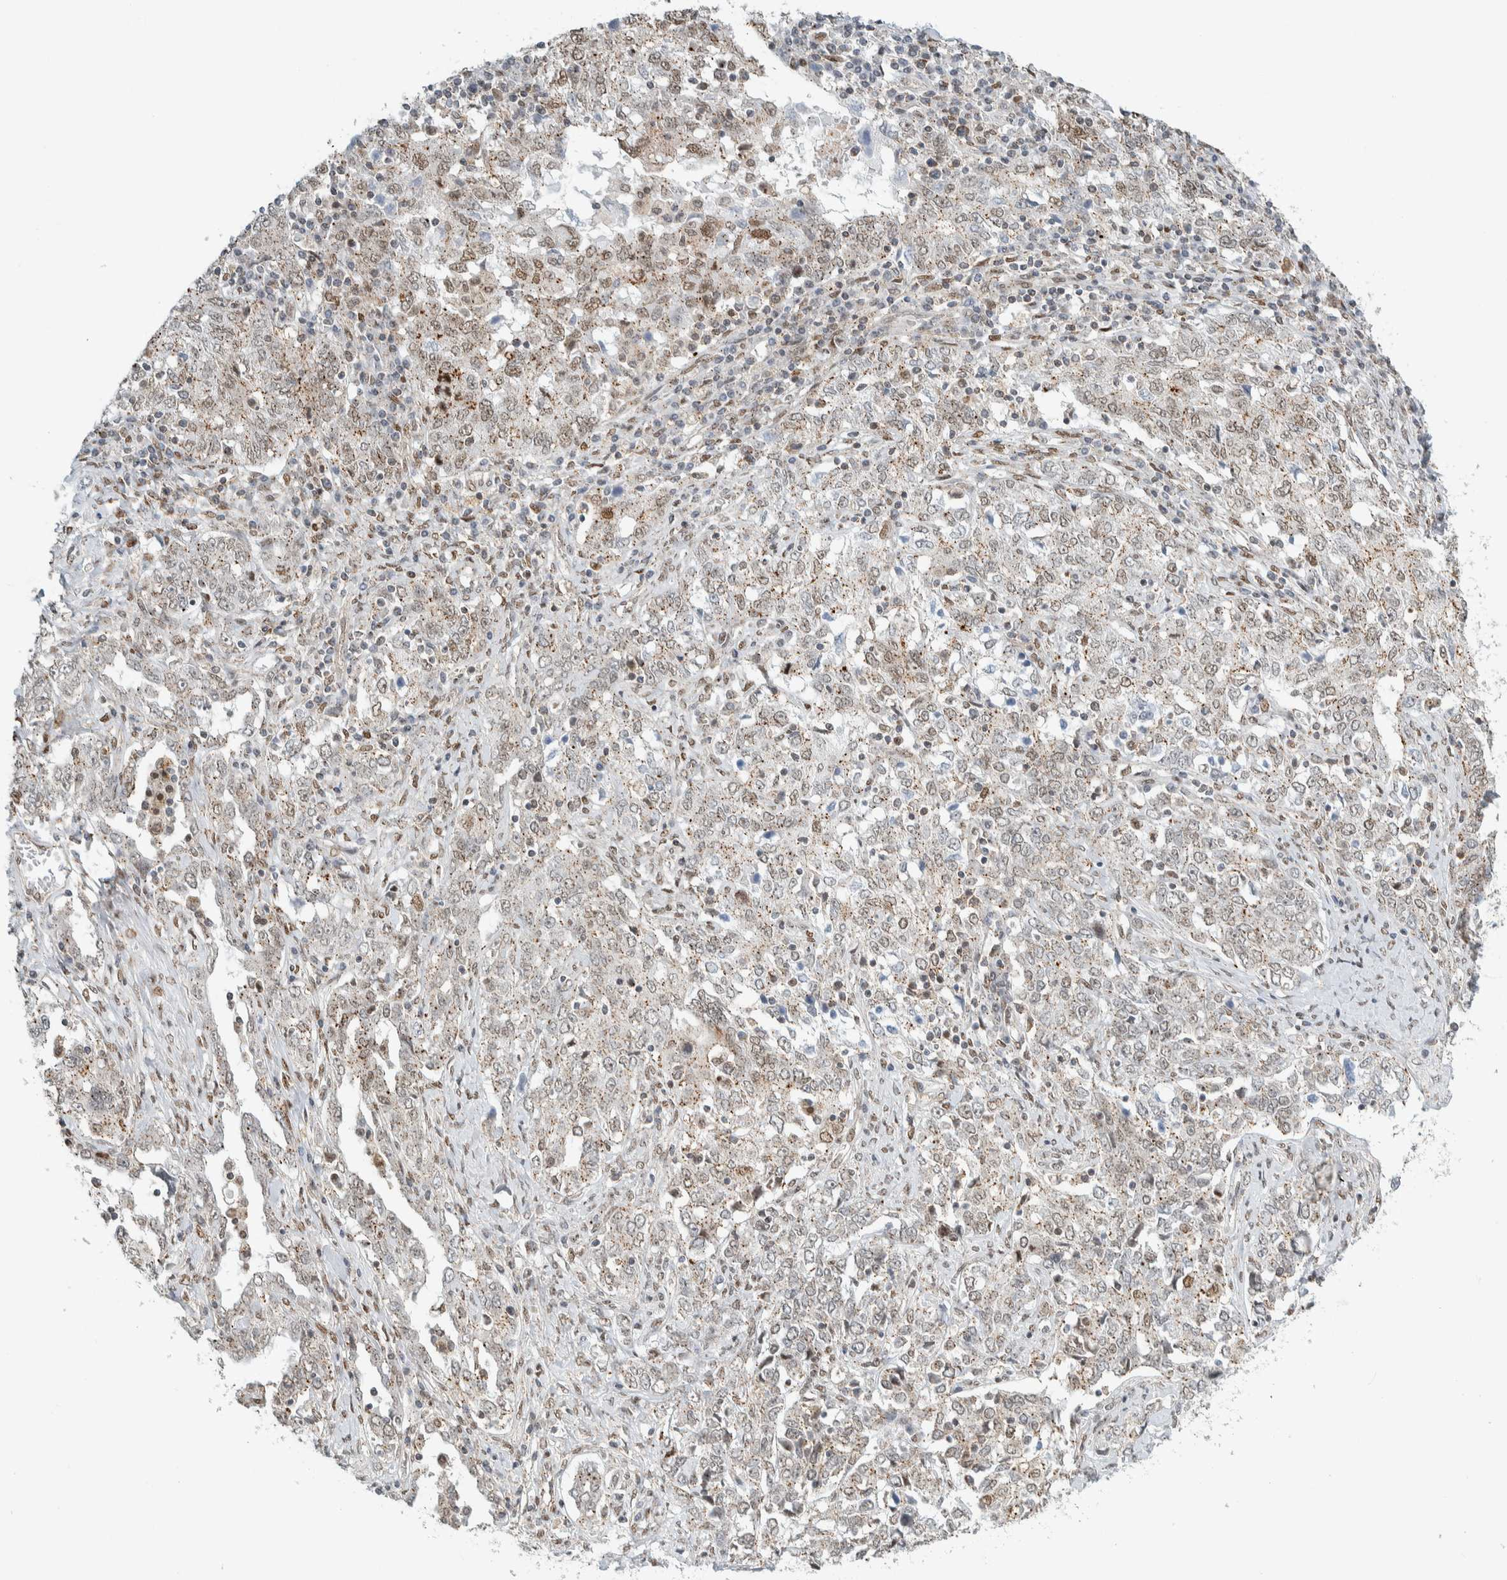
{"staining": {"intensity": "weak", "quantity": ">75%", "location": "cytoplasmic/membranous,nuclear"}, "tissue": "ovarian cancer", "cell_type": "Tumor cells", "image_type": "cancer", "snomed": [{"axis": "morphology", "description": "Carcinoma, endometroid"}, {"axis": "topography", "description": "Ovary"}], "caption": "Ovarian endometroid carcinoma was stained to show a protein in brown. There is low levels of weak cytoplasmic/membranous and nuclear positivity in about >75% of tumor cells.", "gene": "TFE3", "patient": {"sex": "female", "age": 62}}